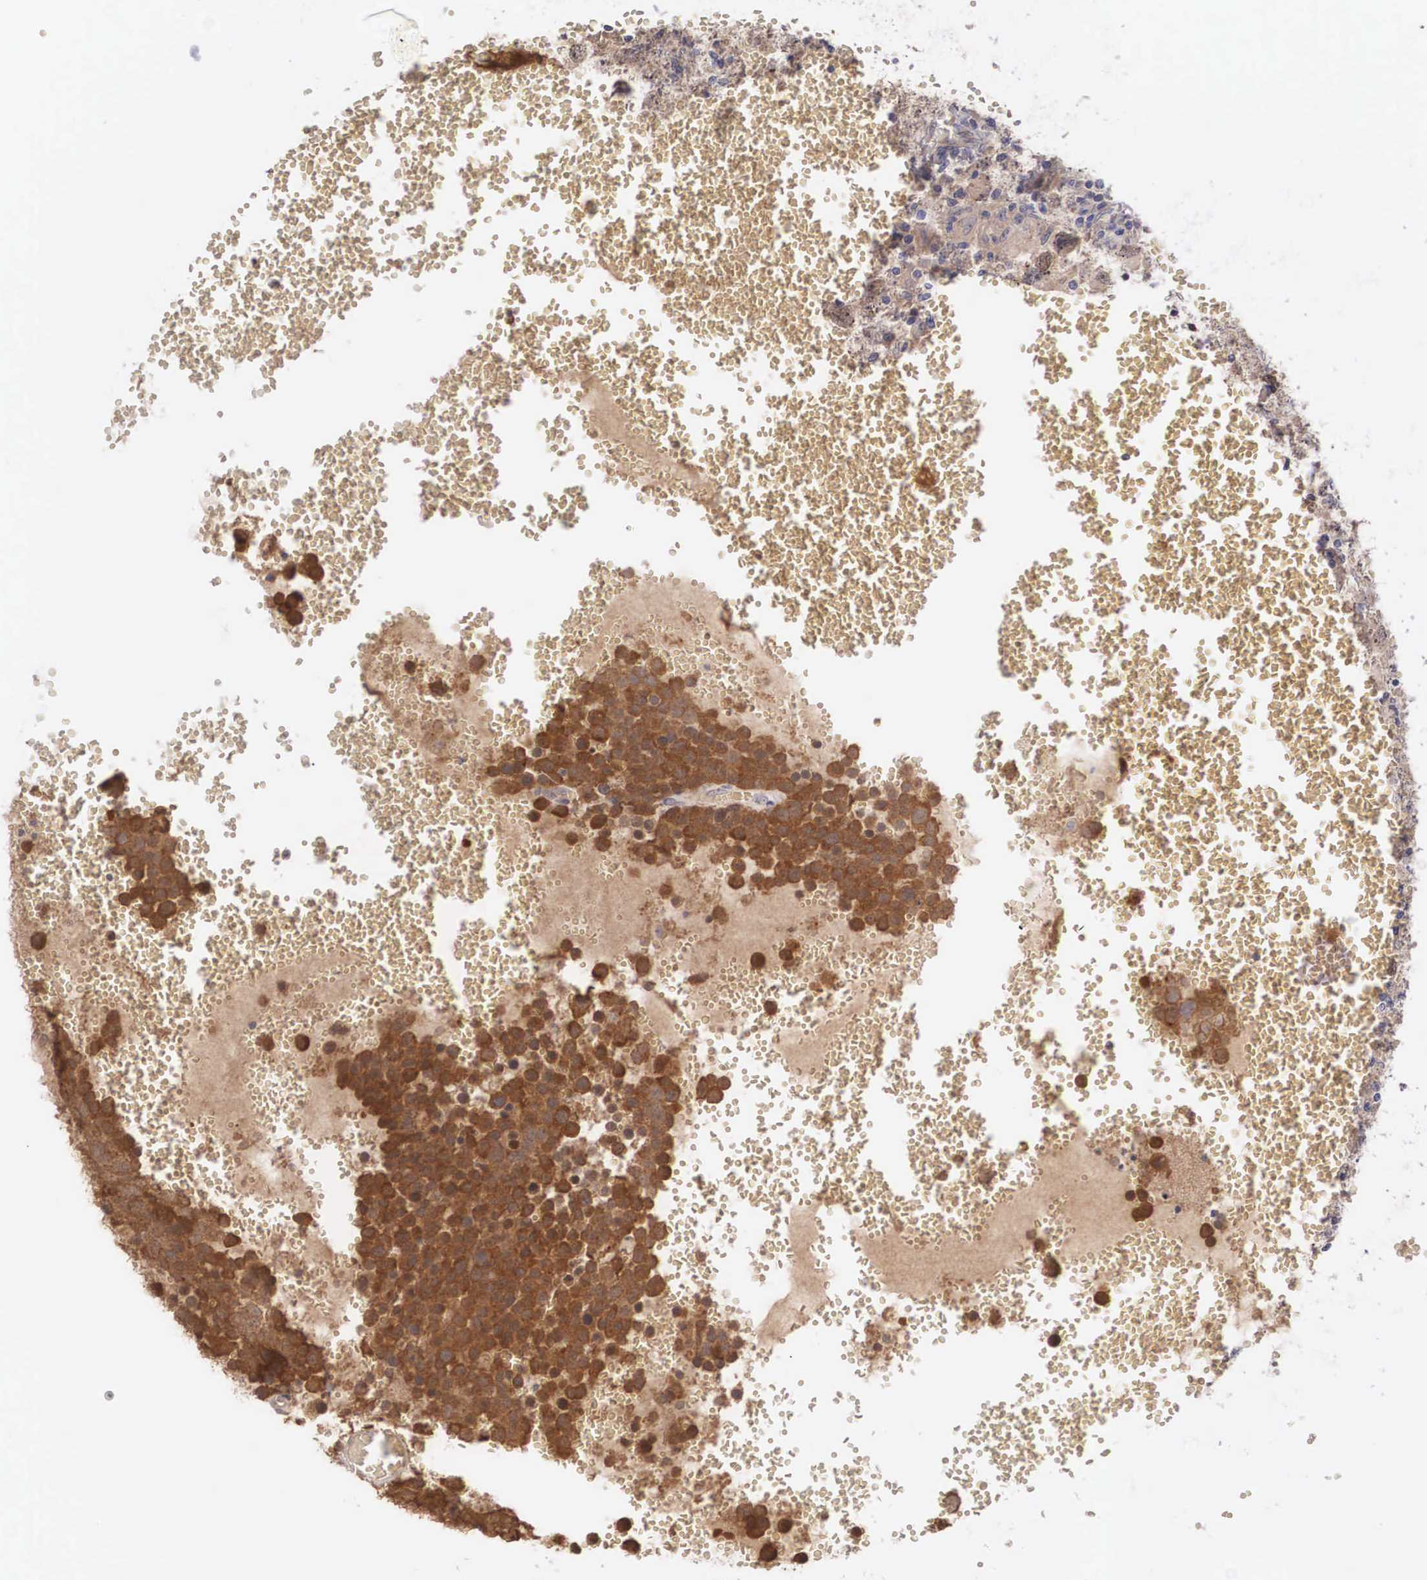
{"staining": {"intensity": "strong", "quantity": ">75%", "location": "cytoplasmic/membranous,nuclear"}, "tissue": "testis cancer", "cell_type": "Tumor cells", "image_type": "cancer", "snomed": [{"axis": "morphology", "description": "Seminoma, NOS"}, {"axis": "topography", "description": "Testis"}], "caption": "Testis seminoma stained for a protein (brown) exhibits strong cytoplasmic/membranous and nuclear positive staining in approximately >75% of tumor cells.", "gene": "DNAJB7", "patient": {"sex": "male", "age": 71}}